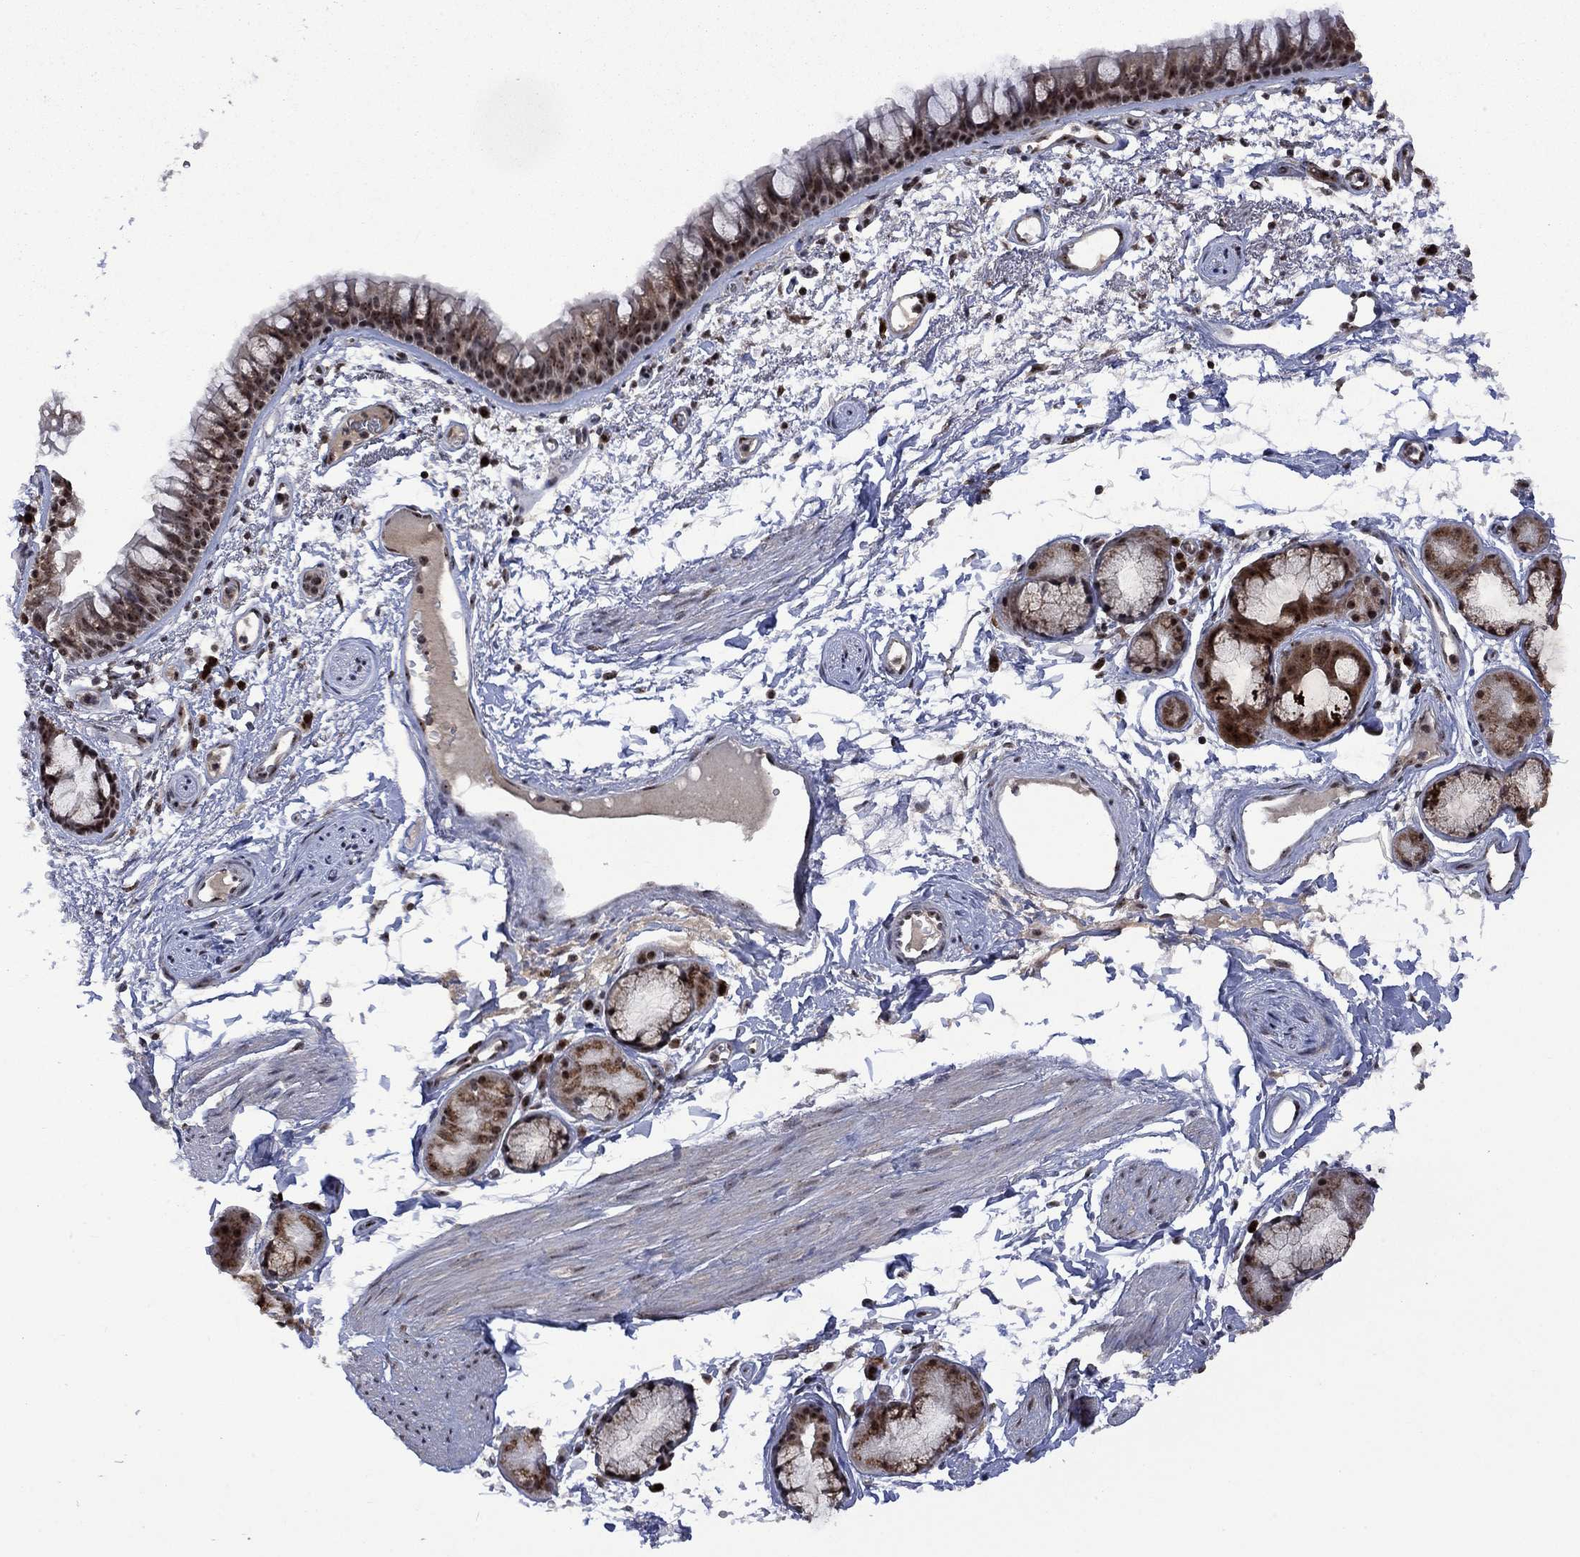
{"staining": {"intensity": "moderate", "quantity": "25%-75%", "location": "cytoplasmic/membranous,nuclear"}, "tissue": "bronchus", "cell_type": "Respiratory epithelial cells", "image_type": "normal", "snomed": [{"axis": "morphology", "description": "Normal tissue, NOS"}, {"axis": "topography", "description": "Cartilage tissue"}, {"axis": "topography", "description": "Bronchus"}], "caption": "Immunohistochemical staining of unremarkable human bronchus shows medium levels of moderate cytoplasmic/membranous,nuclear staining in about 25%-75% of respiratory epithelial cells.", "gene": "FBLL1", "patient": {"sex": "male", "age": 66}}